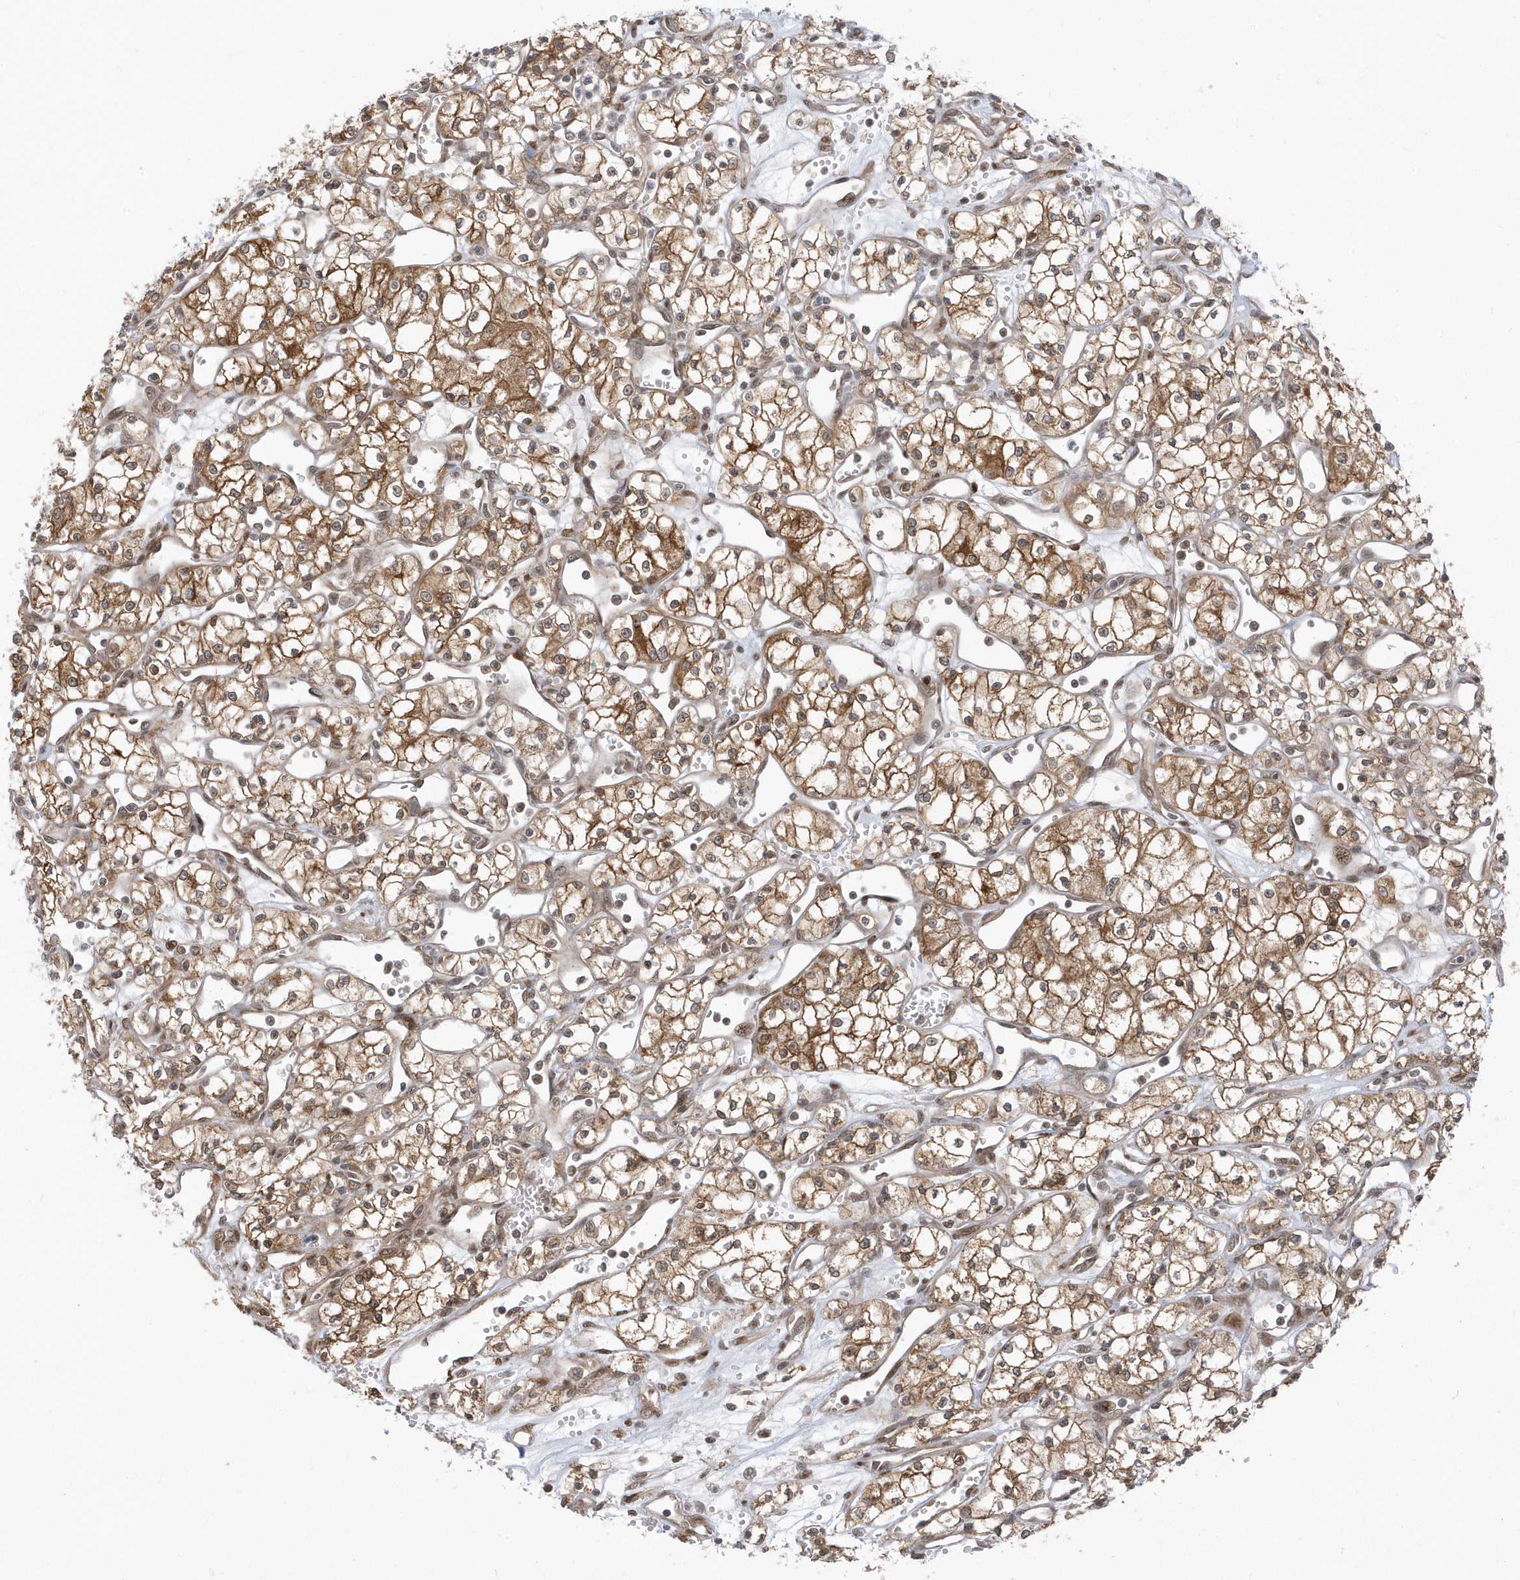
{"staining": {"intensity": "moderate", "quantity": ">75%", "location": "cytoplasmic/membranous,nuclear"}, "tissue": "renal cancer", "cell_type": "Tumor cells", "image_type": "cancer", "snomed": [{"axis": "morphology", "description": "Adenocarcinoma, NOS"}, {"axis": "topography", "description": "Kidney"}], "caption": "A high-resolution histopathology image shows immunohistochemistry (IHC) staining of renal cancer (adenocarcinoma), which shows moderate cytoplasmic/membranous and nuclear positivity in approximately >75% of tumor cells.", "gene": "USP53", "patient": {"sex": "male", "age": 59}}